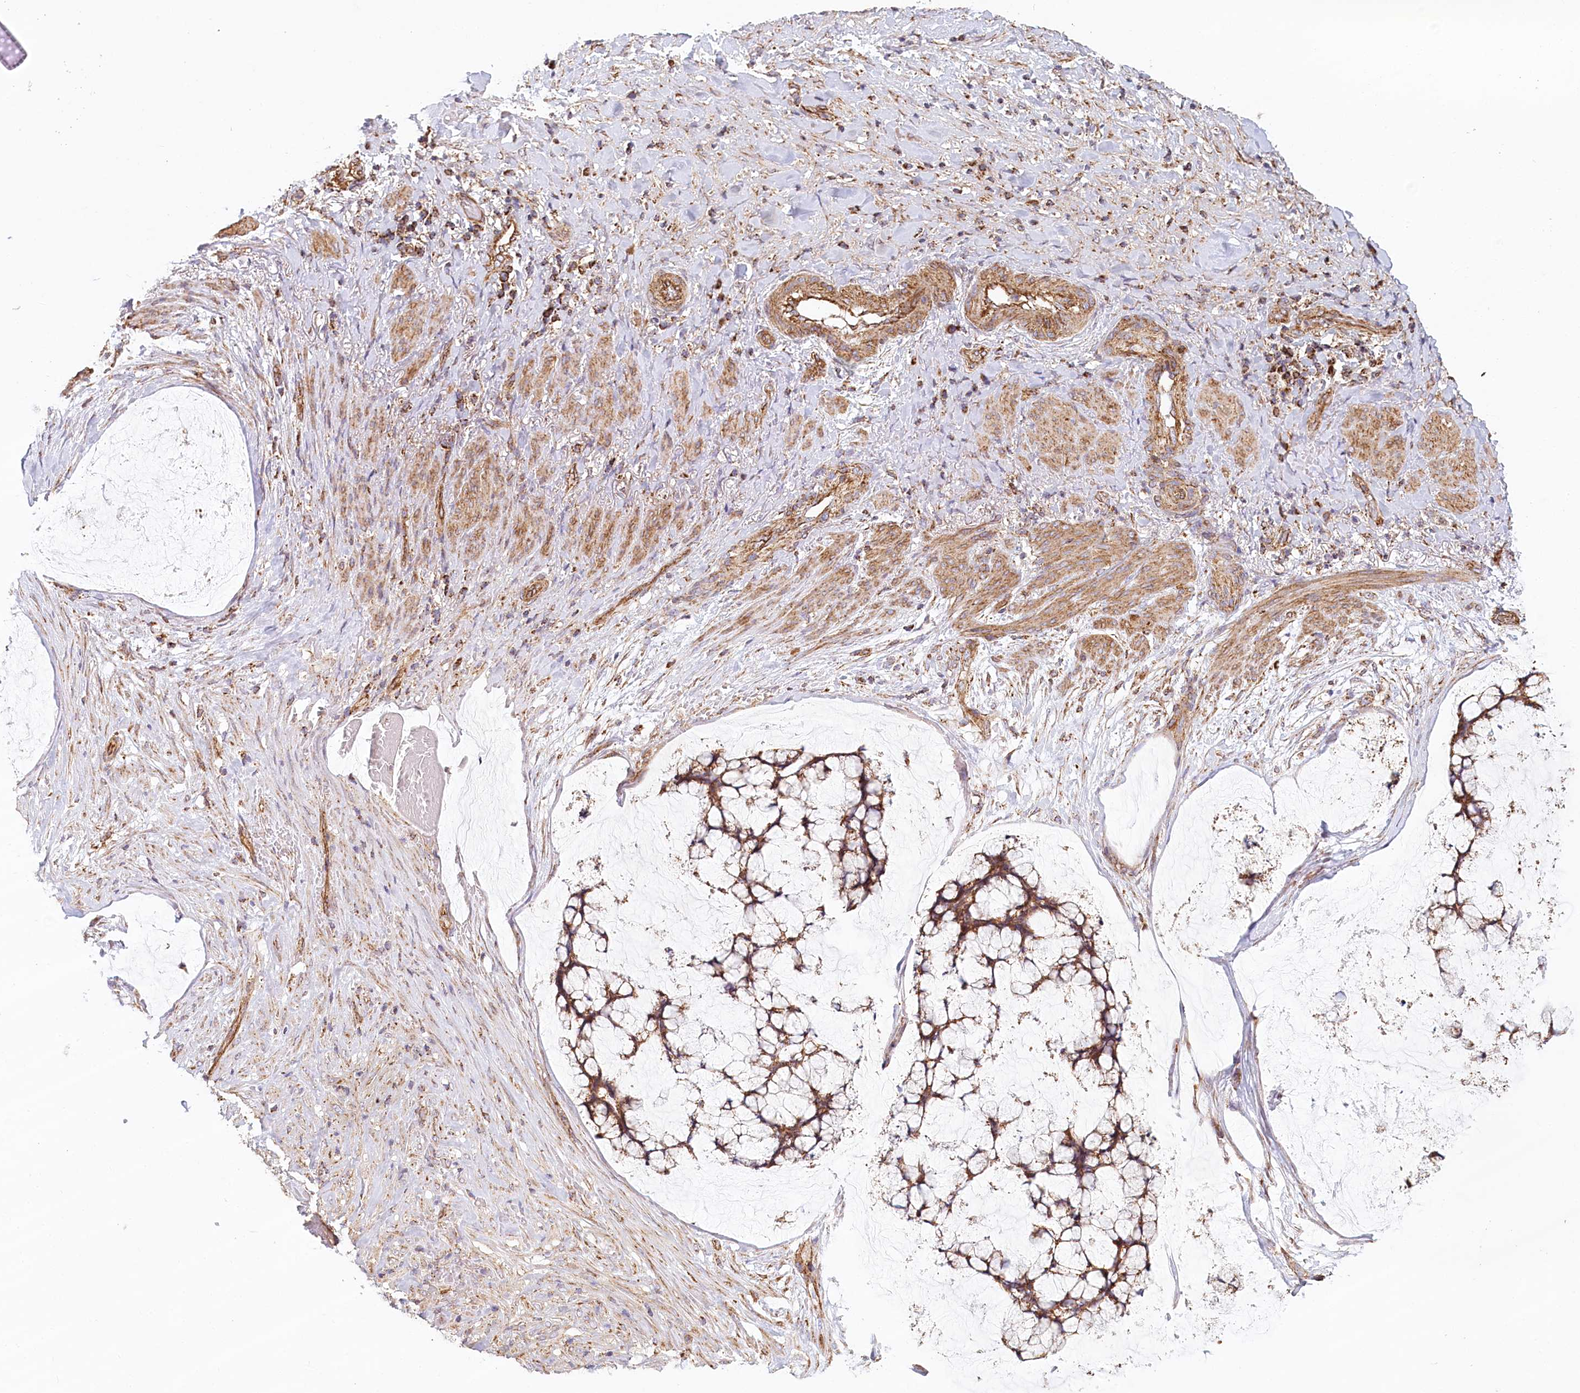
{"staining": {"intensity": "moderate", "quantity": ">75%", "location": "cytoplasmic/membranous"}, "tissue": "ovarian cancer", "cell_type": "Tumor cells", "image_type": "cancer", "snomed": [{"axis": "morphology", "description": "Cystadenocarcinoma, mucinous, NOS"}, {"axis": "topography", "description": "Ovary"}], "caption": "Protein analysis of mucinous cystadenocarcinoma (ovarian) tissue demonstrates moderate cytoplasmic/membranous positivity in approximately >75% of tumor cells. The staining was performed using DAB to visualize the protein expression in brown, while the nuclei were stained in blue with hematoxylin (Magnification: 20x).", "gene": "UMPS", "patient": {"sex": "female", "age": 42}}